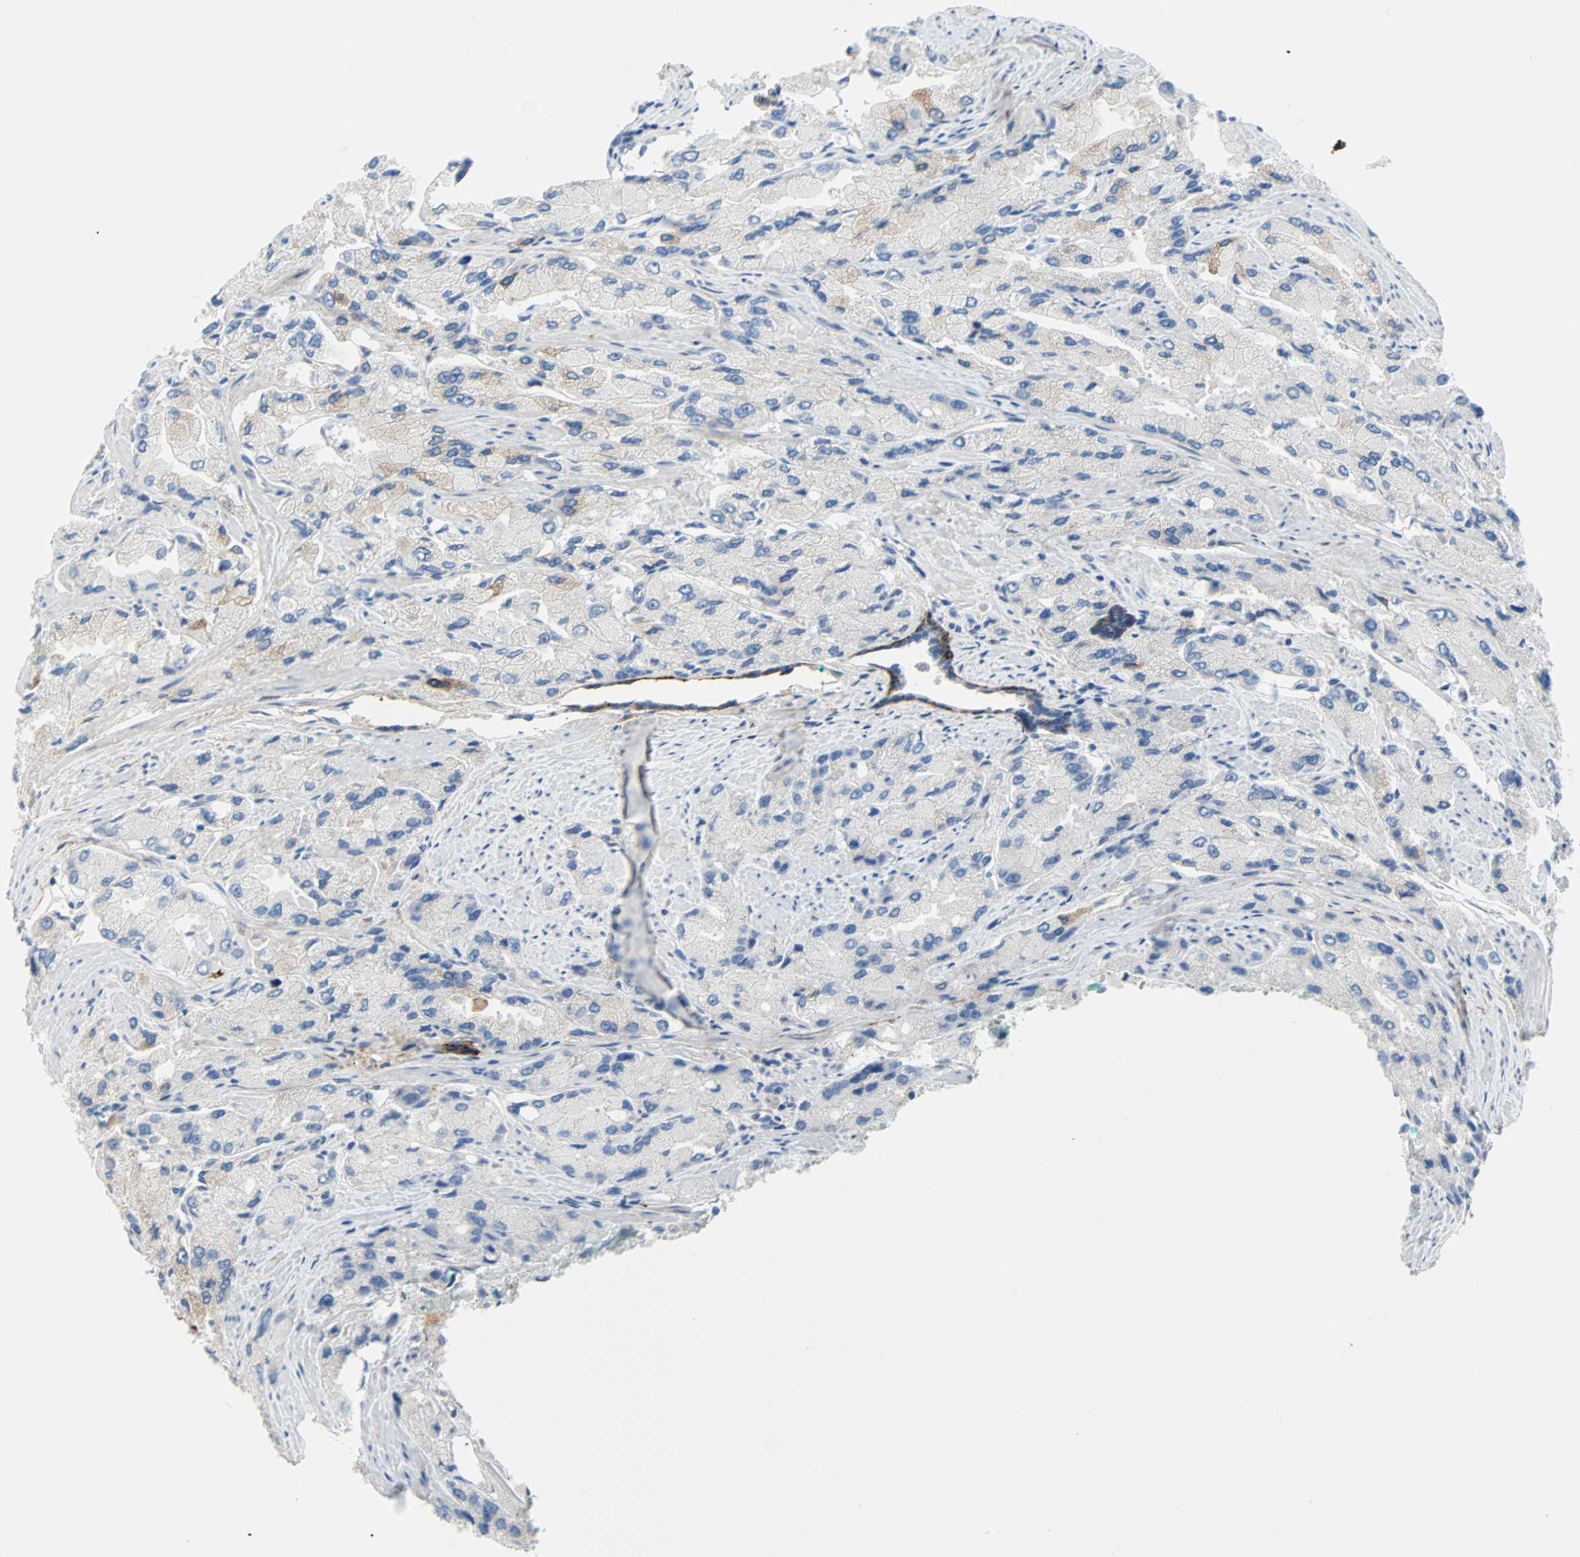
{"staining": {"intensity": "weak", "quantity": "<25%", "location": "cytoplasmic/membranous"}, "tissue": "prostate cancer", "cell_type": "Tumor cells", "image_type": "cancer", "snomed": [{"axis": "morphology", "description": "Adenocarcinoma, High grade"}, {"axis": "topography", "description": "Prostate"}], "caption": "DAB immunohistochemical staining of human prostate cancer shows no significant positivity in tumor cells.", "gene": "PDPN", "patient": {"sex": "male", "age": 58}}